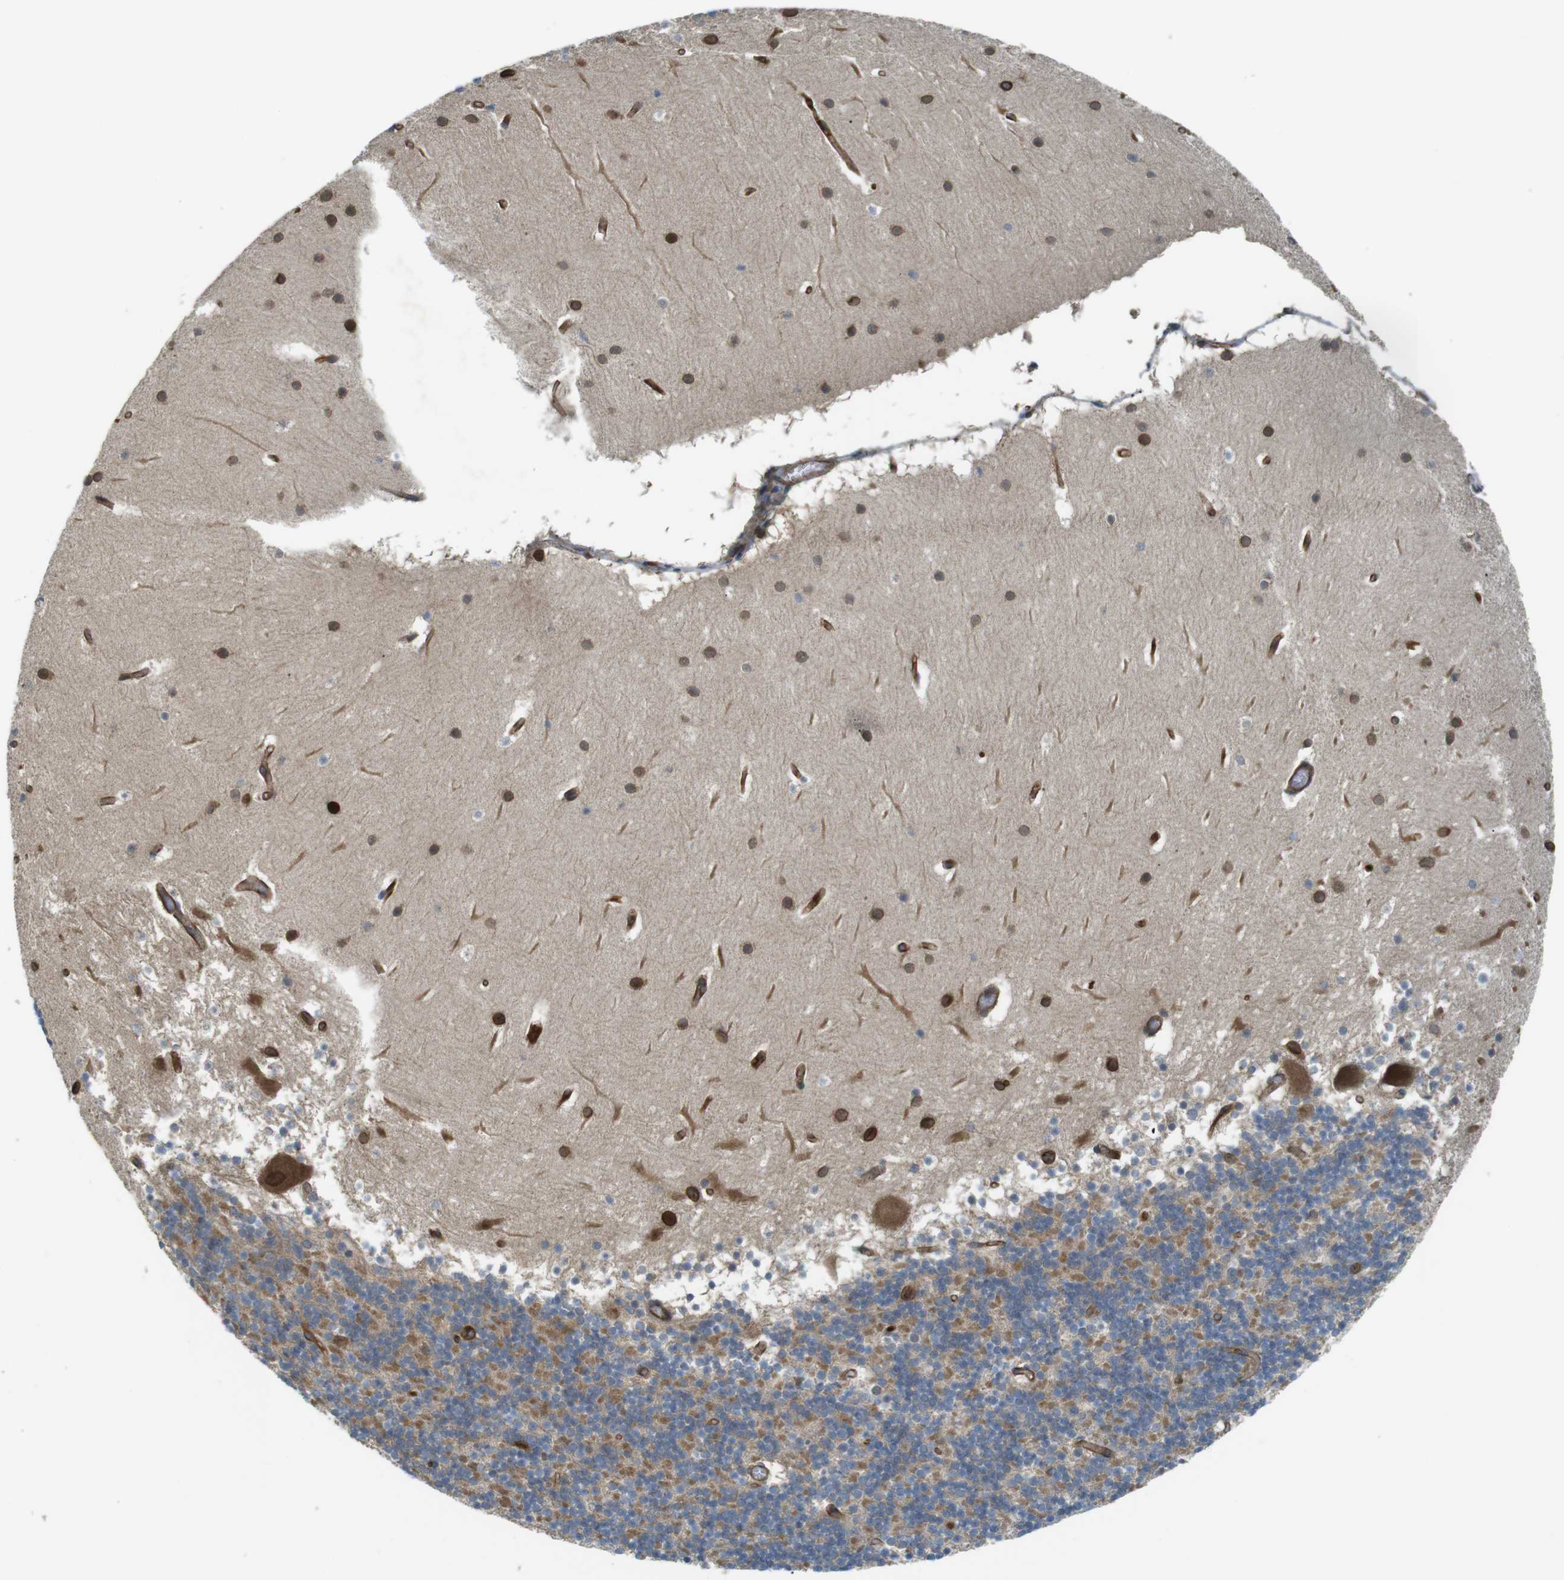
{"staining": {"intensity": "moderate", "quantity": ">75%", "location": "cytoplasmic/membranous,nuclear"}, "tissue": "cerebellum", "cell_type": "Cells in granular layer", "image_type": "normal", "snomed": [{"axis": "morphology", "description": "Normal tissue, NOS"}, {"axis": "topography", "description": "Cerebellum"}], "caption": "Protein staining of benign cerebellum demonstrates moderate cytoplasmic/membranous,nuclear staining in about >75% of cells in granular layer.", "gene": "TSC1", "patient": {"sex": "male", "age": 45}}